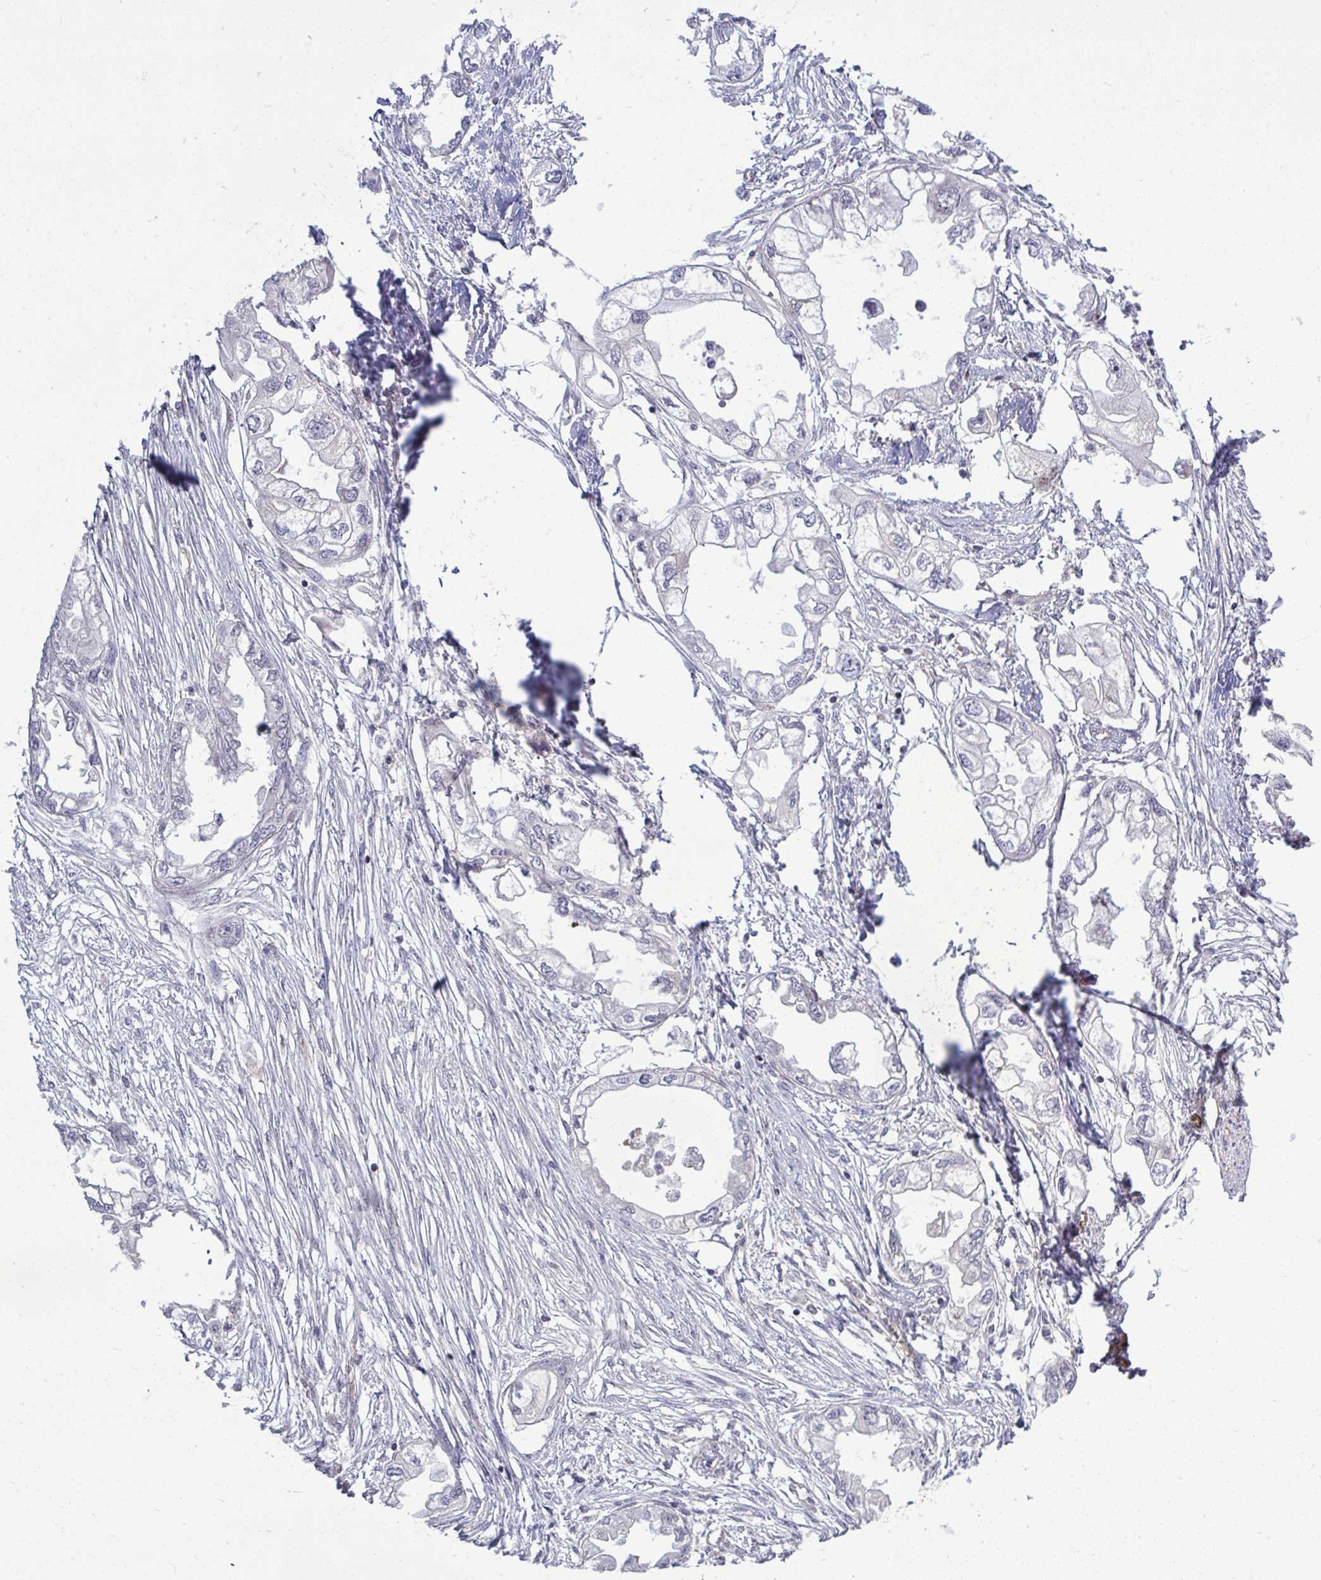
{"staining": {"intensity": "negative", "quantity": "none", "location": "none"}, "tissue": "endometrial cancer", "cell_type": "Tumor cells", "image_type": "cancer", "snomed": [{"axis": "morphology", "description": "Adenocarcinoma, NOS"}, {"axis": "morphology", "description": "Adenocarcinoma, metastatic, NOS"}, {"axis": "topography", "description": "Adipose tissue"}, {"axis": "topography", "description": "Endometrium"}], "caption": "A micrograph of human endometrial cancer (metastatic adenocarcinoma) is negative for staining in tumor cells.", "gene": "FUT10", "patient": {"sex": "female", "age": 67}}